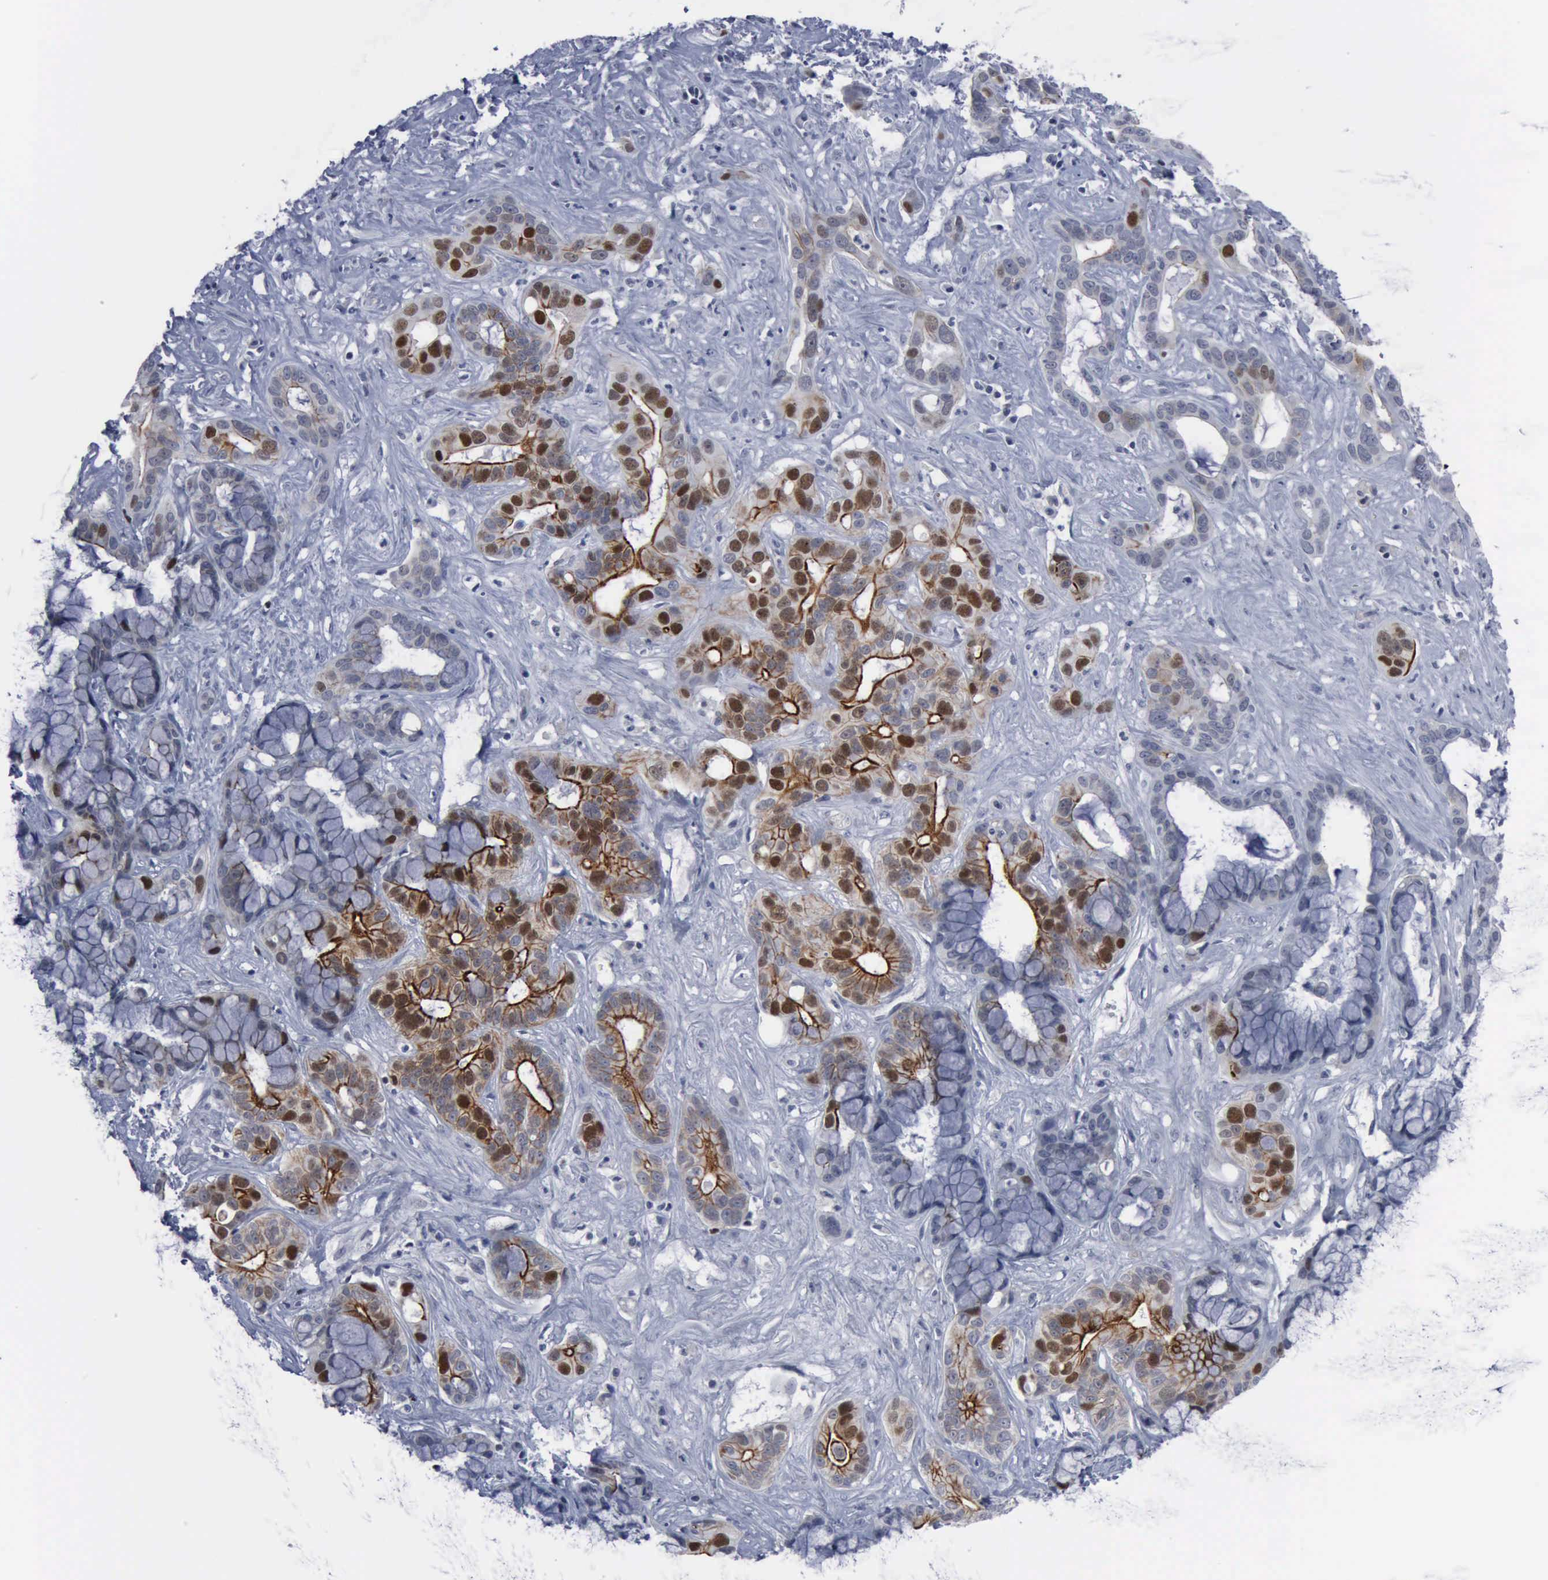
{"staining": {"intensity": "strong", "quantity": "25%-75%", "location": "cytoplasmic/membranous,nuclear"}, "tissue": "liver cancer", "cell_type": "Tumor cells", "image_type": "cancer", "snomed": [{"axis": "morphology", "description": "Cholangiocarcinoma"}, {"axis": "topography", "description": "Liver"}], "caption": "Human liver cholangiocarcinoma stained for a protein (brown) demonstrates strong cytoplasmic/membranous and nuclear positive staining in approximately 25%-75% of tumor cells.", "gene": "MCM5", "patient": {"sex": "female", "age": 65}}